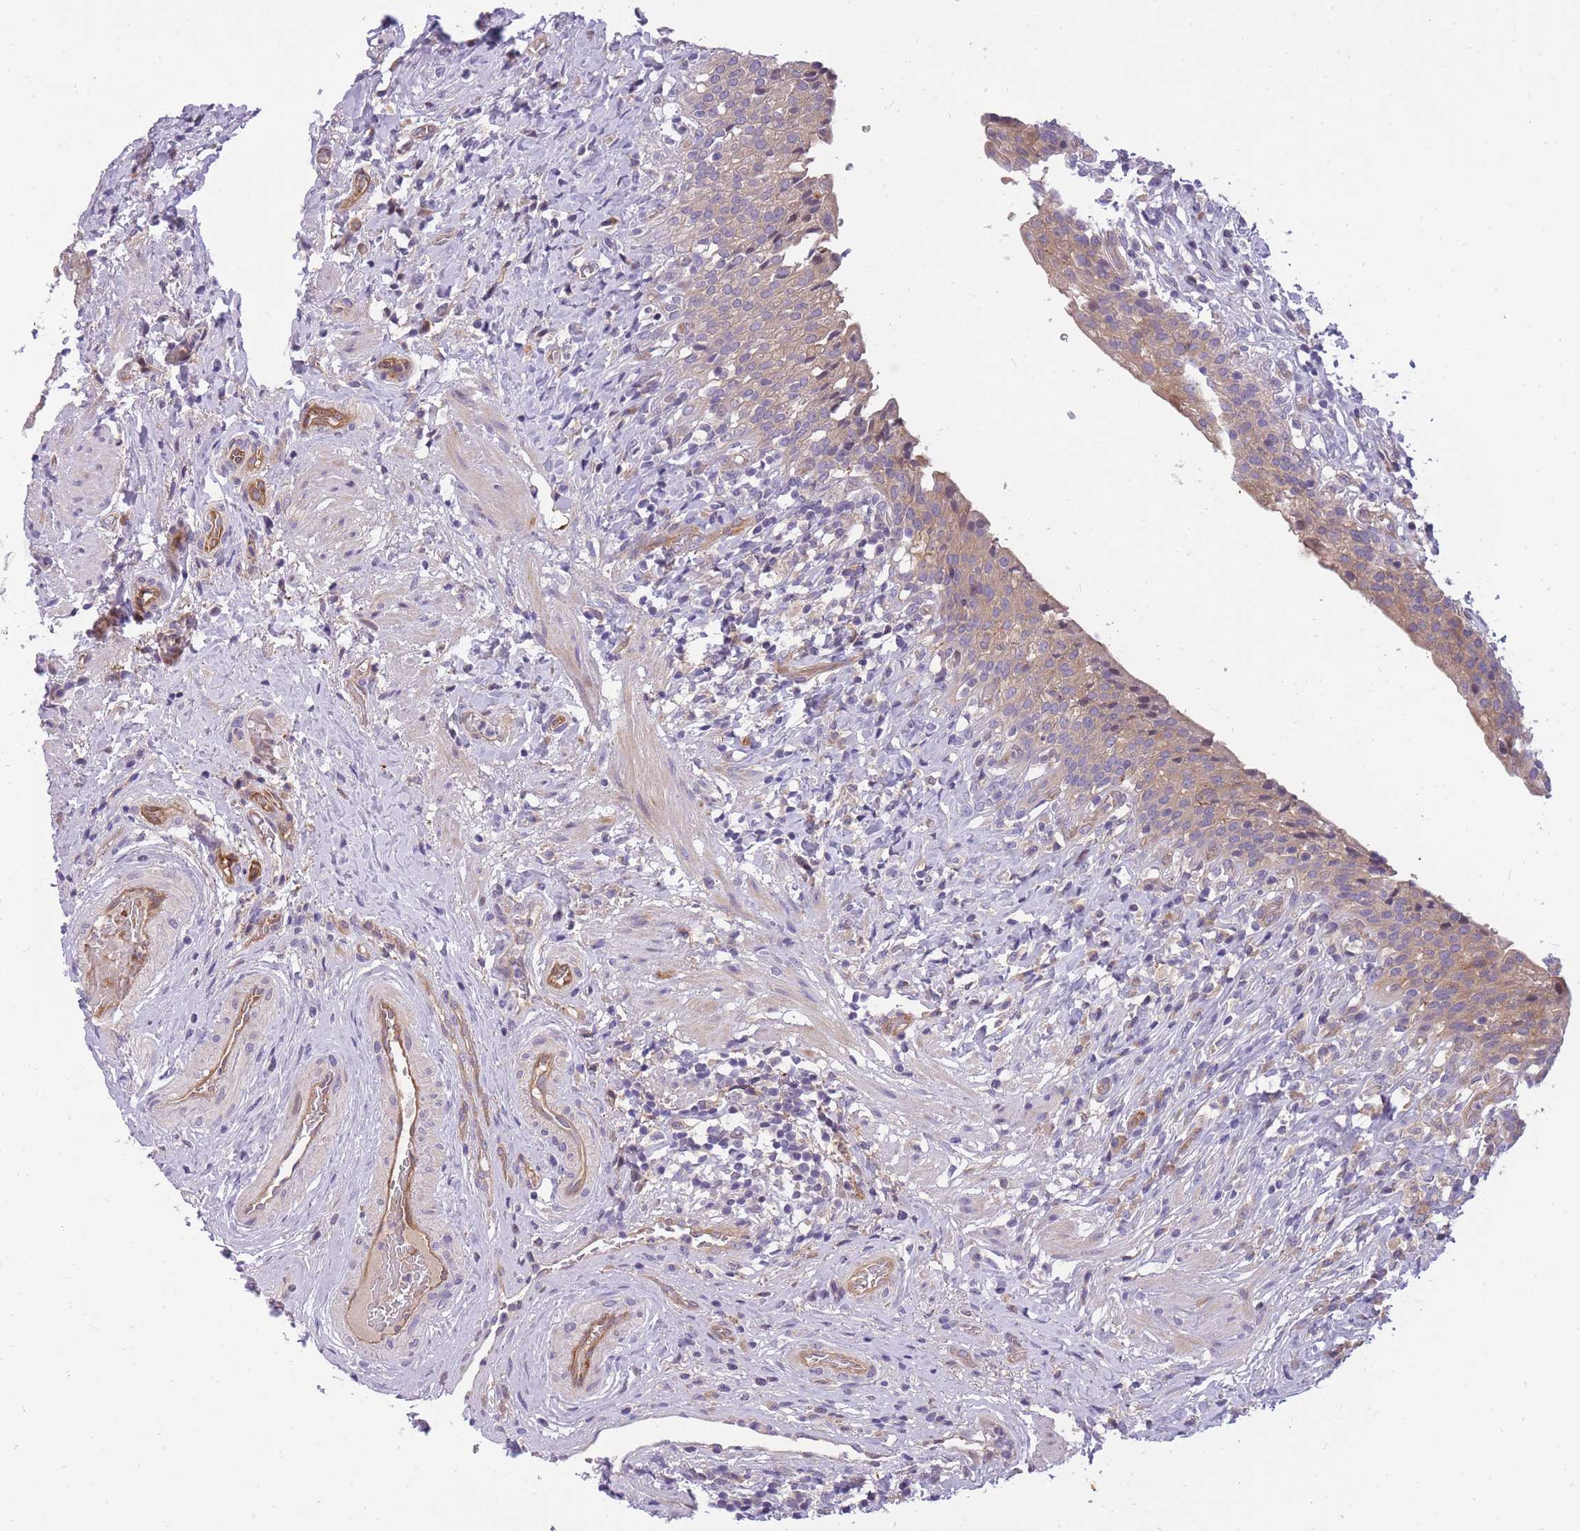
{"staining": {"intensity": "weak", "quantity": "25%-75%", "location": "cytoplasmic/membranous"}, "tissue": "urinary bladder", "cell_type": "Urothelial cells", "image_type": "normal", "snomed": [{"axis": "morphology", "description": "Normal tissue, NOS"}, {"axis": "morphology", "description": "Inflammation, NOS"}, {"axis": "topography", "description": "Urinary bladder"}], "caption": "Brown immunohistochemical staining in benign human urinary bladder exhibits weak cytoplasmic/membranous positivity in about 25%-75% of urothelial cells.", "gene": "CRYGN", "patient": {"sex": "male", "age": 64}}